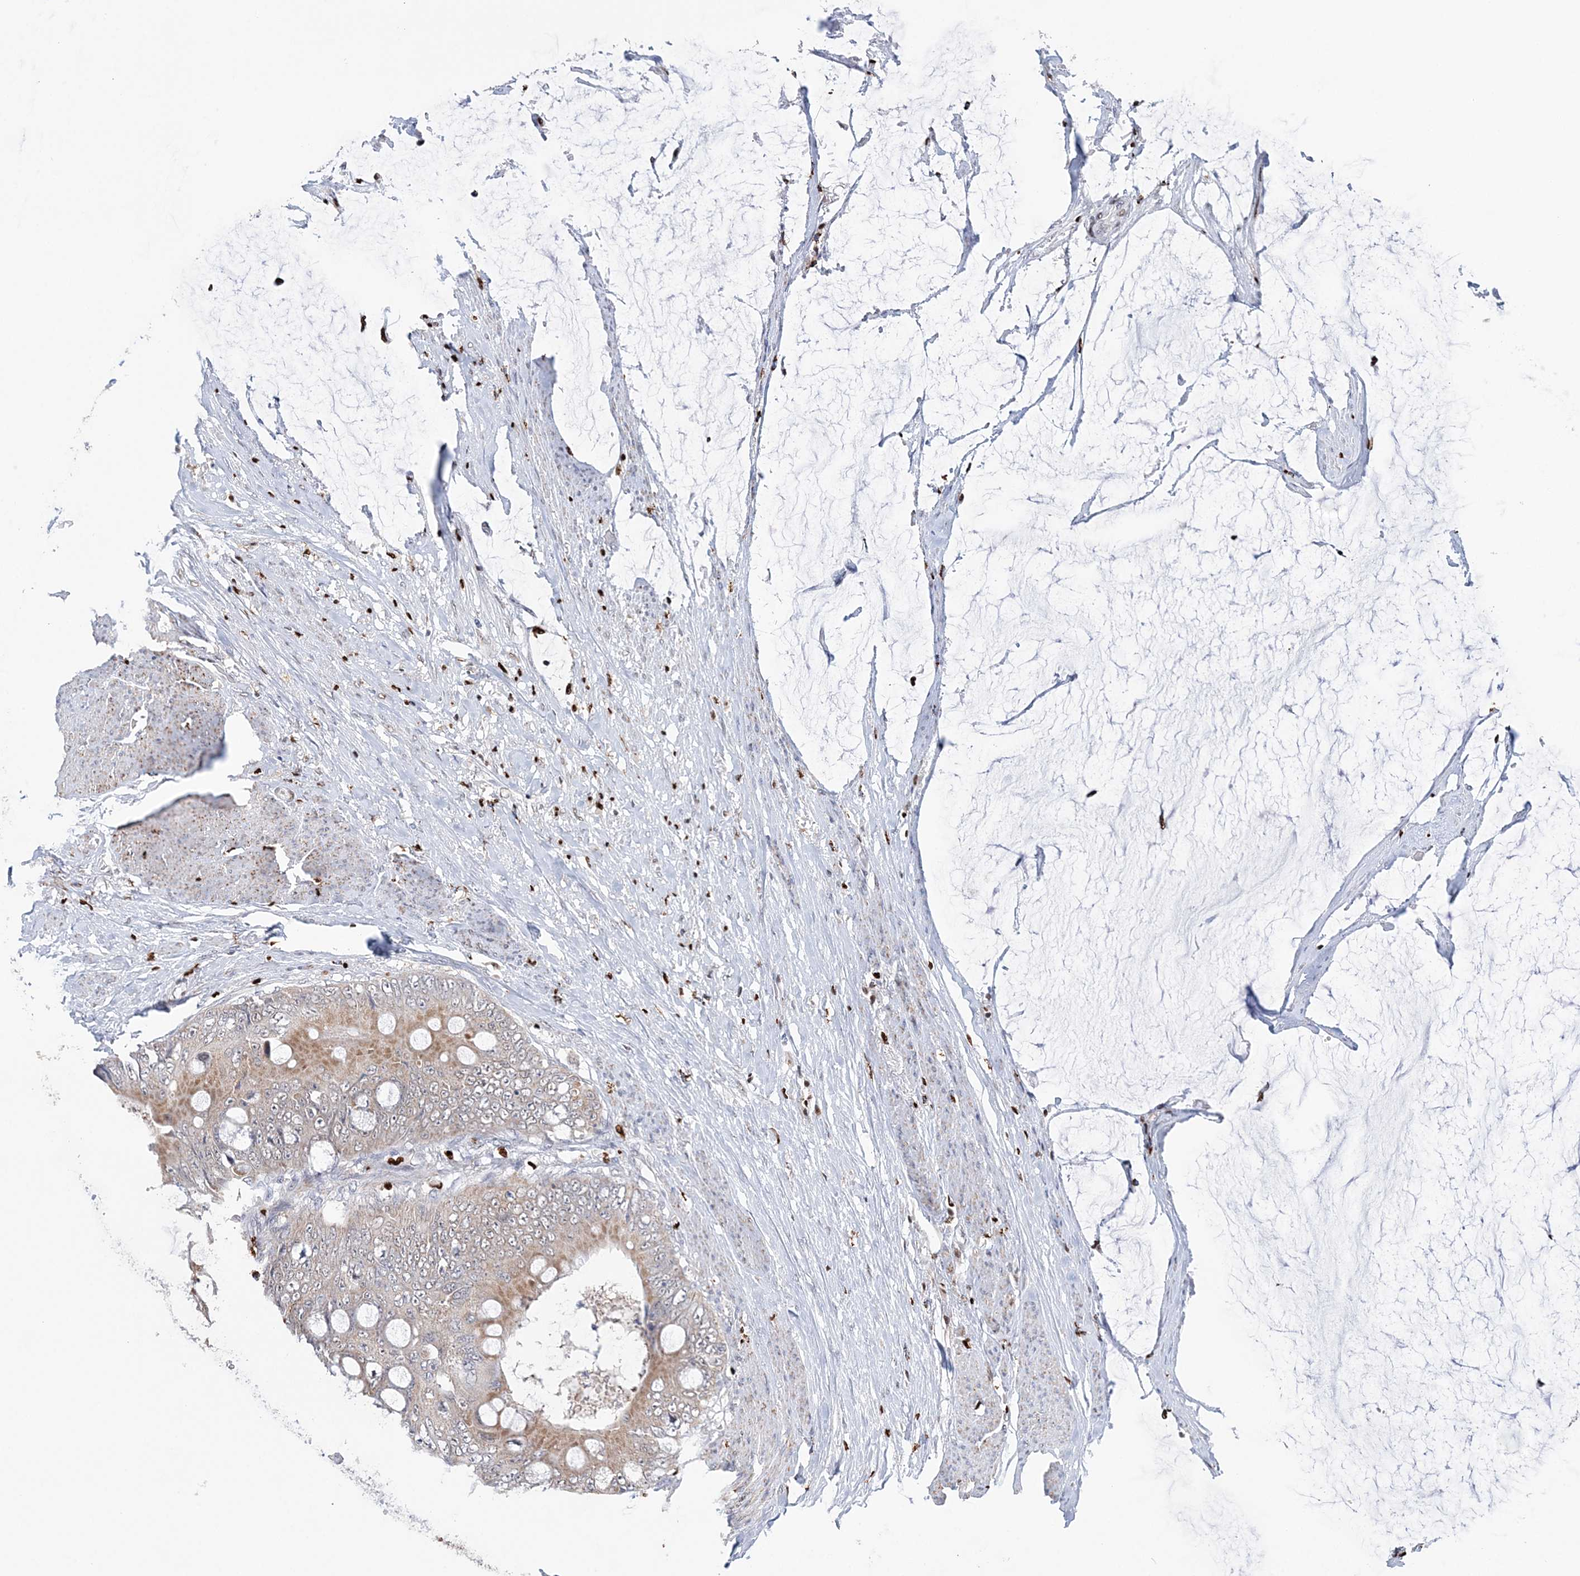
{"staining": {"intensity": "weak", "quantity": ">75%", "location": "cytoplasmic/membranous"}, "tissue": "colorectal cancer", "cell_type": "Tumor cells", "image_type": "cancer", "snomed": [{"axis": "morphology", "description": "Normal tissue, NOS"}, {"axis": "morphology", "description": "Adenocarcinoma, NOS"}, {"axis": "topography", "description": "Rectum"}, {"axis": "topography", "description": "Peripheral nerve tissue"}], "caption": "DAB immunohistochemical staining of adenocarcinoma (colorectal) shows weak cytoplasmic/membranous protein expression in approximately >75% of tumor cells.", "gene": "NIT2", "patient": {"sex": "female", "age": 77}}